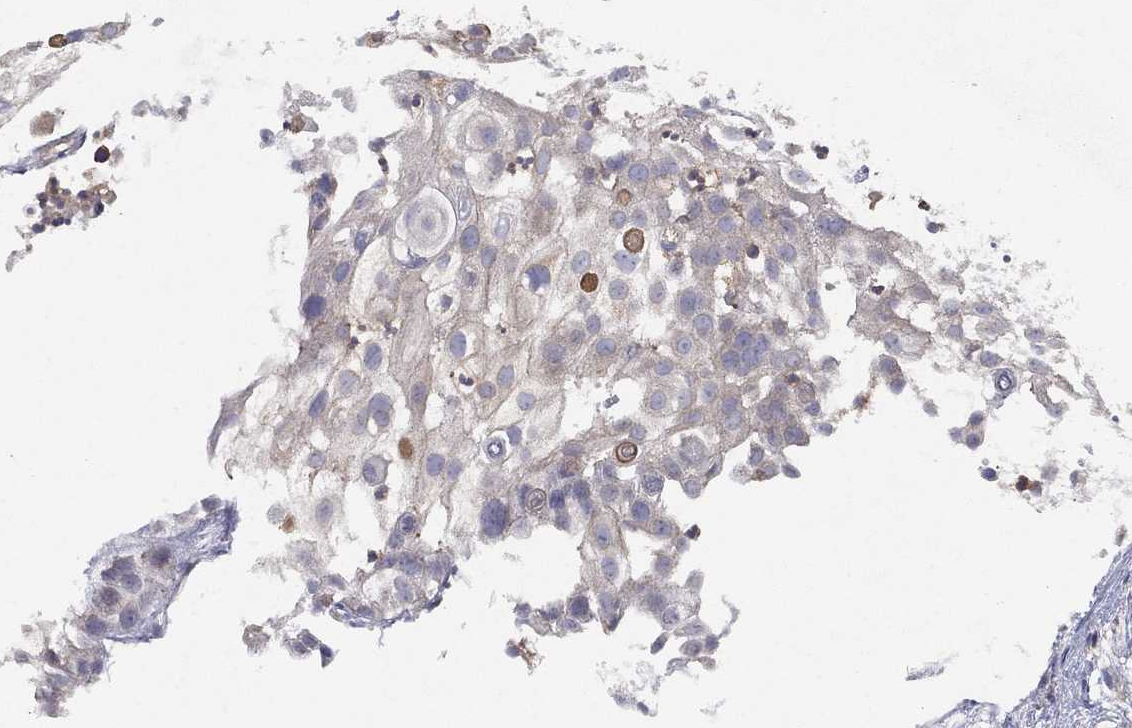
{"staining": {"intensity": "negative", "quantity": "none", "location": "none"}, "tissue": "urothelial cancer", "cell_type": "Tumor cells", "image_type": "cancer", "snomed": [{"axis": "morphology", "description": "Urothelial carcinoma, High grade"}, {"axis": "topography", "description": "Urinary bladder"}], "caption": "Immunohistochemistry (IHC) of human high-grade urothelial carcinoma shows no positivity in tumor cells.", "gene": "DOCK8", "patient": {"sex": "female", "age": 79}}